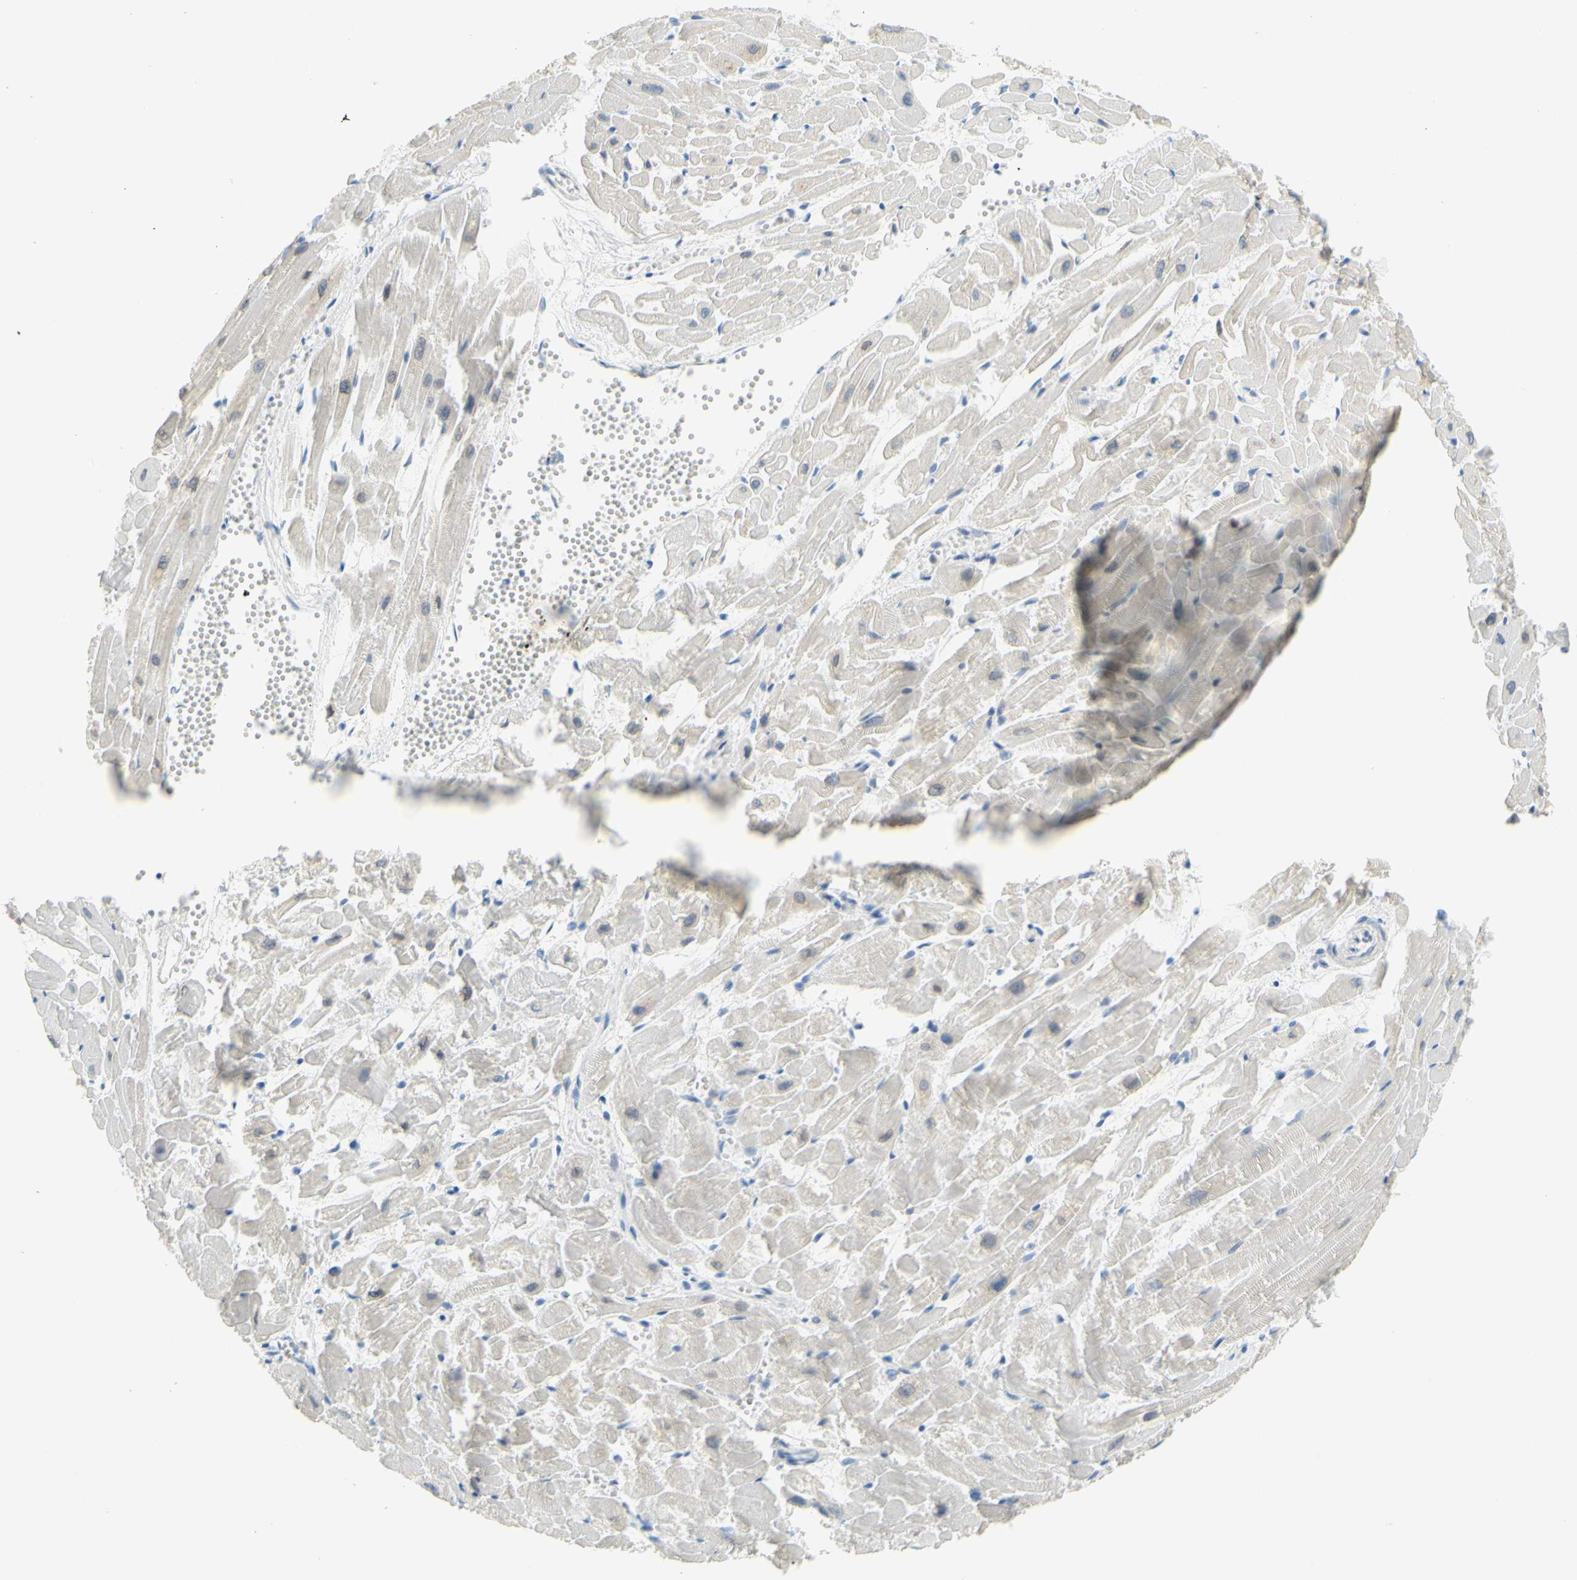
{"staining": {"intensity": "weak", "quantity": "<25%", "location": "cytoplasmic/membranous"}, "tissue": "heart muscle", "cell_type": "Cardiomyocytes", "image_type": "normal", "snomed": [{"axis": "morphology", "description": "Normal tissue, NOS"}, {"axis": "topography", "description": "Heart"}], "caption": "IHC micrograph of benign heart muscle stained for a protein (brown), which shows no staining in cardiomyocytes. (DAB (3,3'-diaminobenzidine) IHC with hematoxylin counter stain).", "gene": "DCT", "patient": {"sex": "female", "age": 19}}